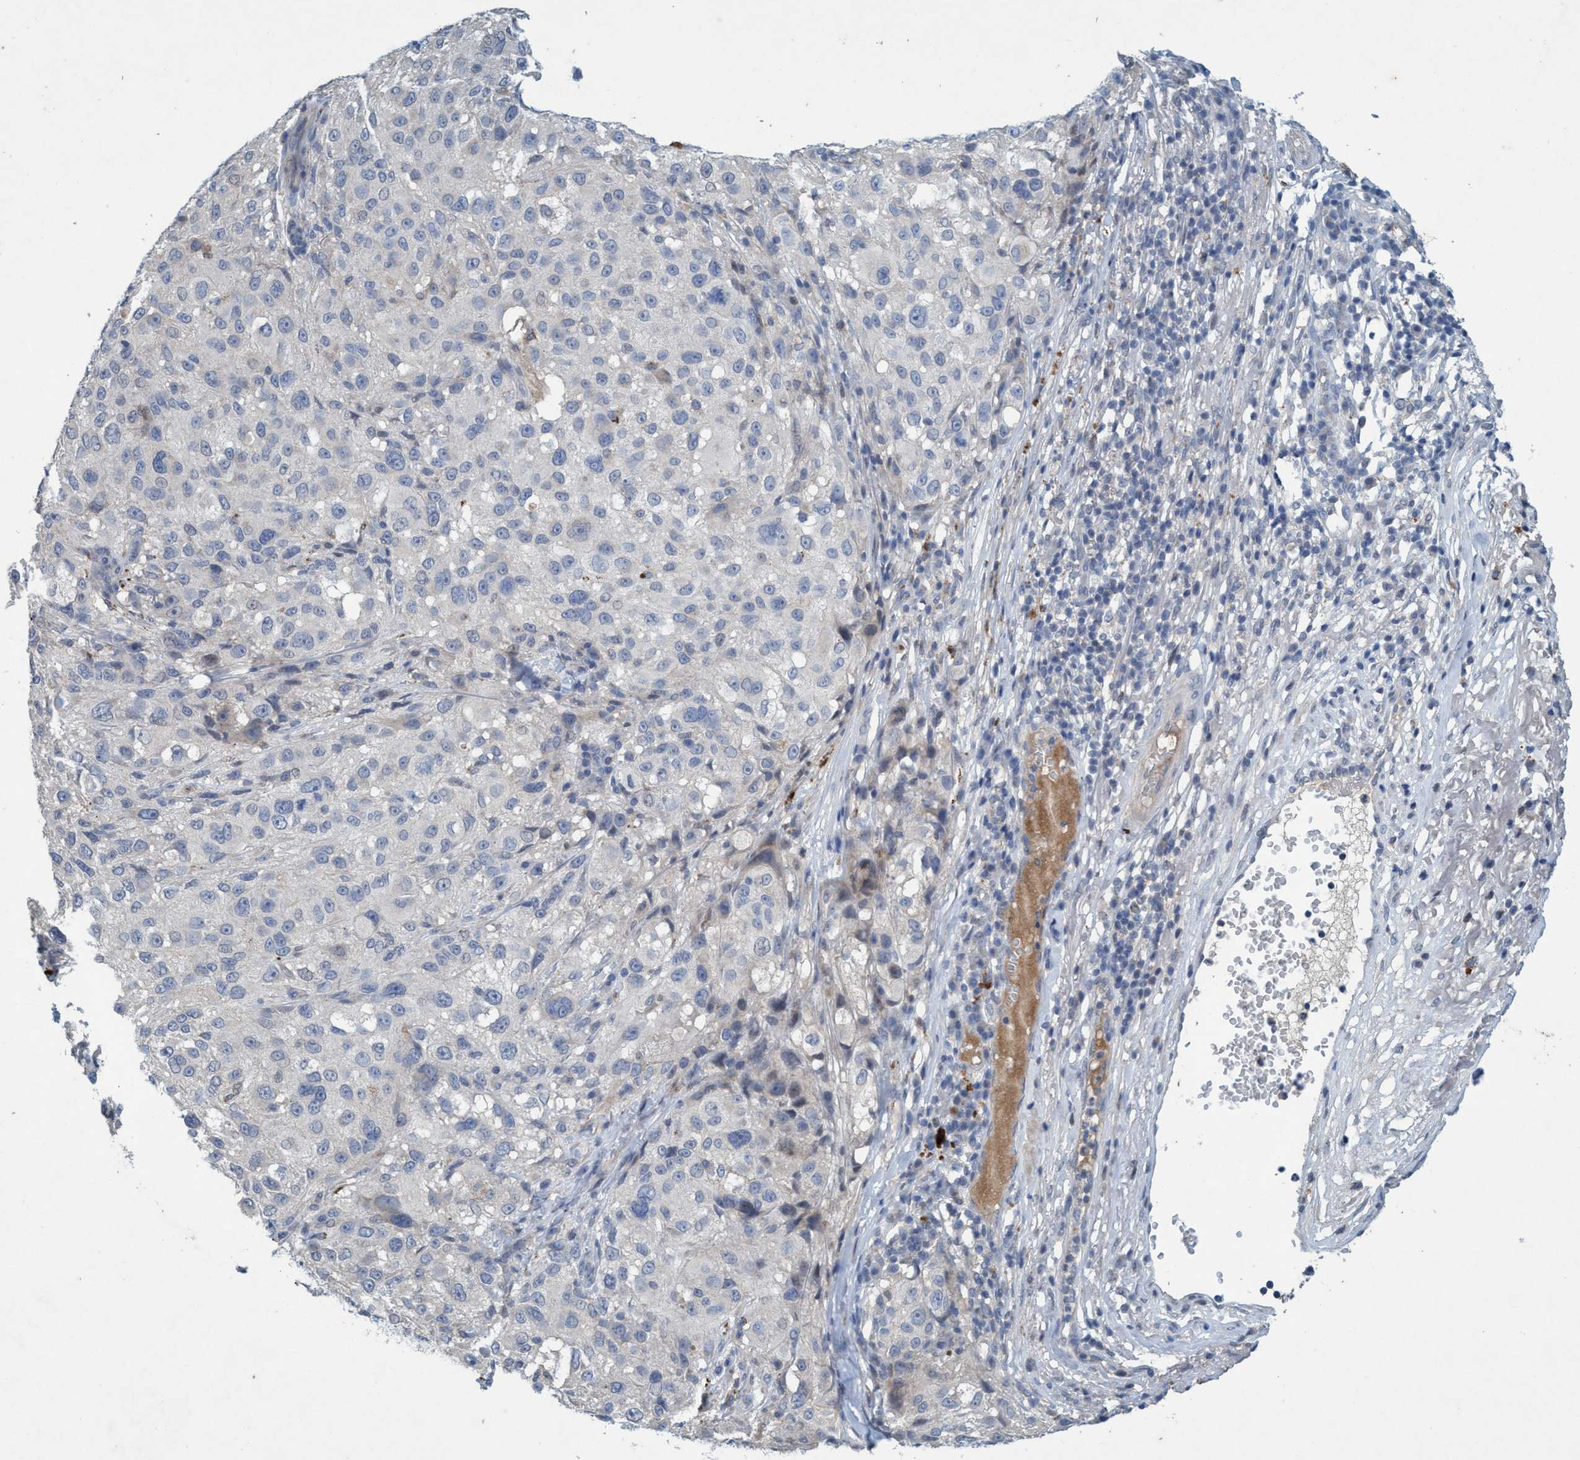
{"staining": {"intensity": "negative", "quantity": "none", "location": "none"}, "tissue": "melanoma", "cell_type": "Tumor cells", "image_type": "cancer", "snomed": [{"axis": "morphology", "description": "Necrosis, NOS"}, {"axis": "morphology", "description": "Malignant melanoma, NOS"}, {"axis": "topography", "description": "Skin"}], "caption": "Human melanoma stained for a protein using IHC shows no staining in tumor cells.", "gene": "RNF208", "patient": {"sex": "female", "age": 87}}